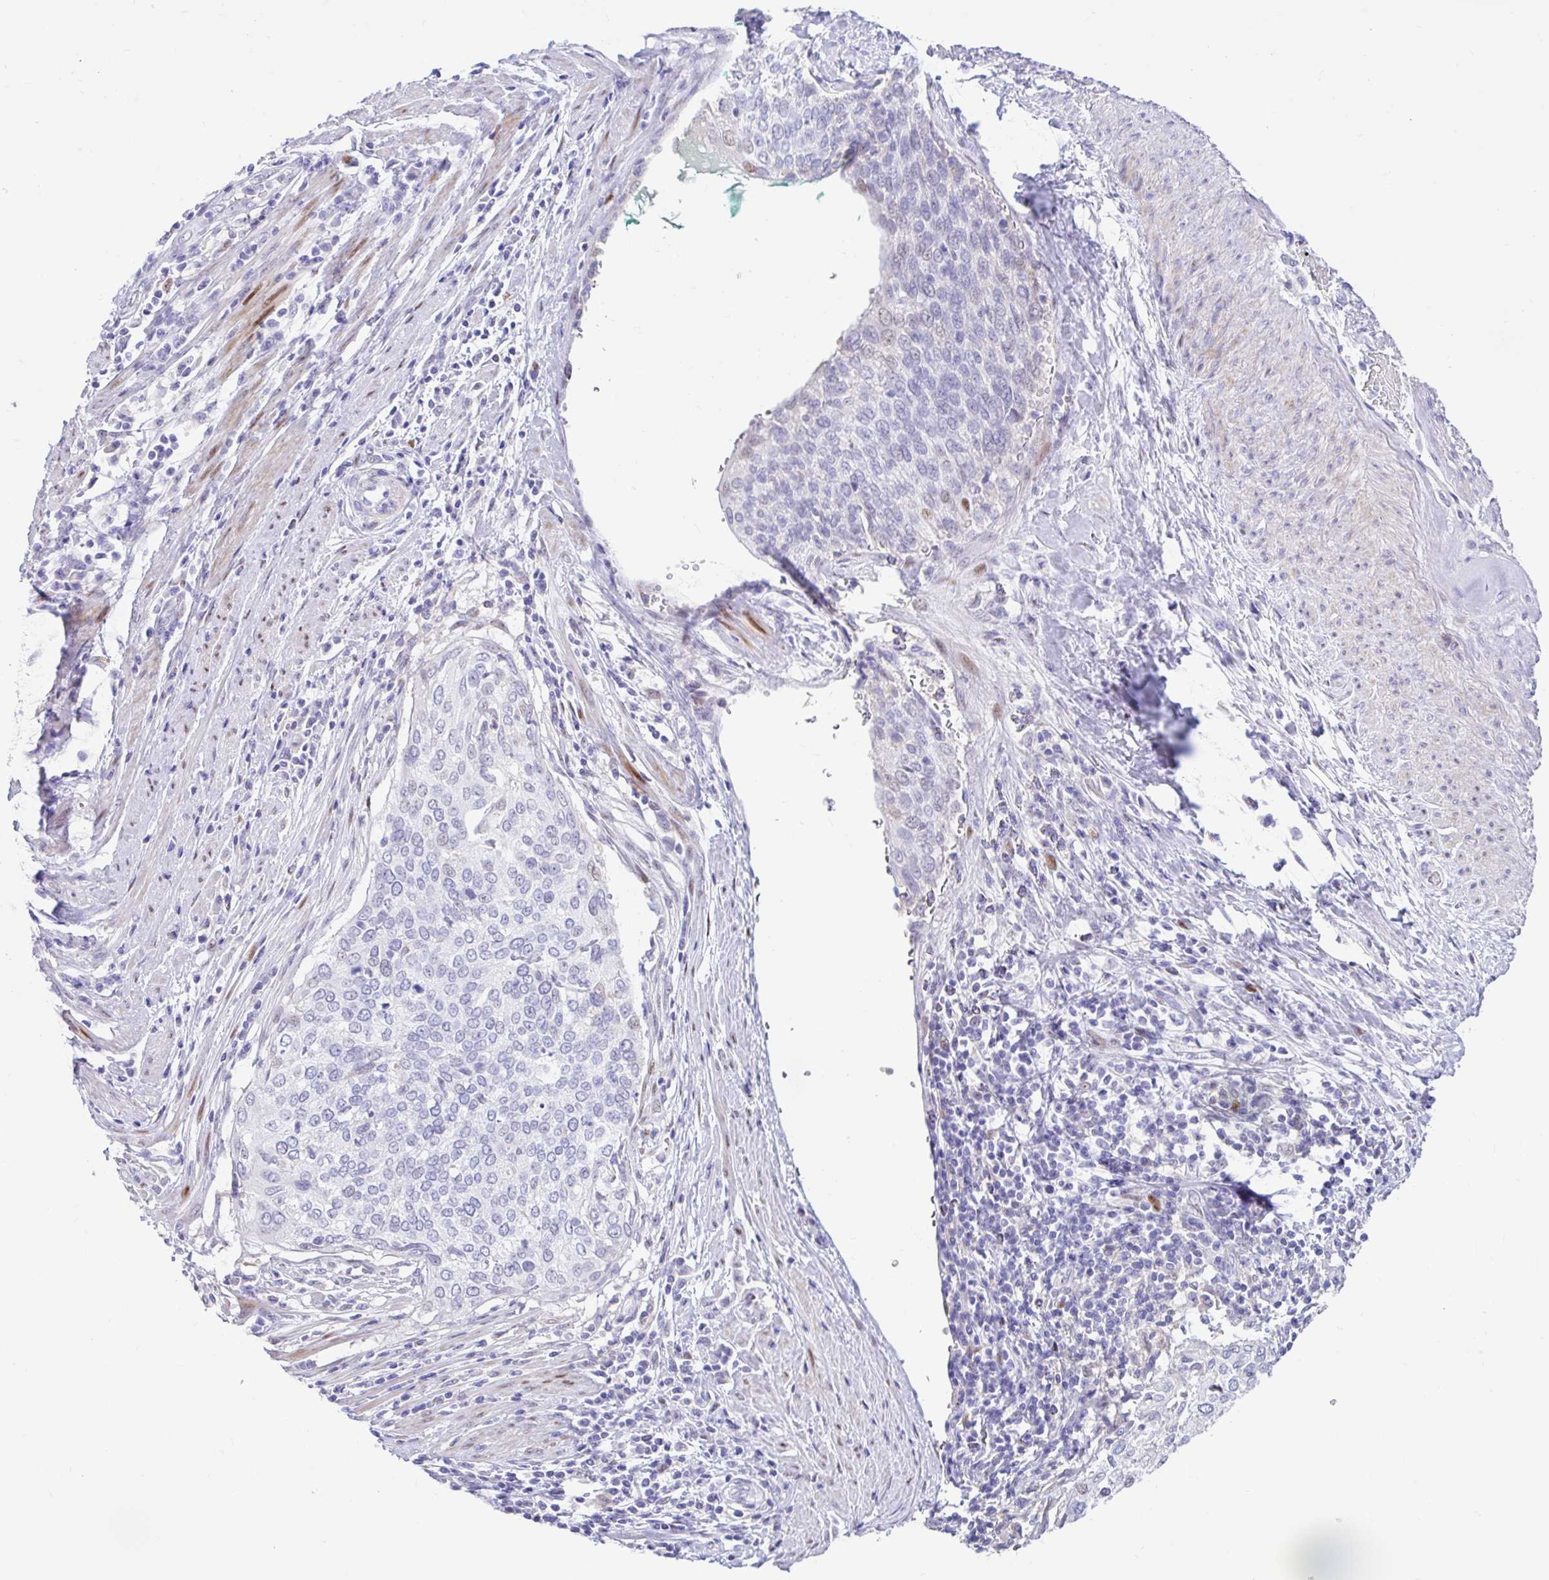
{"staining": {"intensity": "negative", "quantity": "none", "location": "none"}, "tissue": "cervical cancer", "cell_type": "Tumor cells", "image_type": "cancer", "snomed": [{"axis": "morphology", "description": "Squamous cell carcinoma, NOS"}, {"axis": "topography", "description": "Cervix"}], "caption": "IHC histopathology image of neoplastic tissue: human cervical cancer (squamous cell carcinoma) stained with DAB displays no significant protein positivity in tumor cells.", "gene": "NHLH2", "patient": {"sex": "female", "age": 38}}